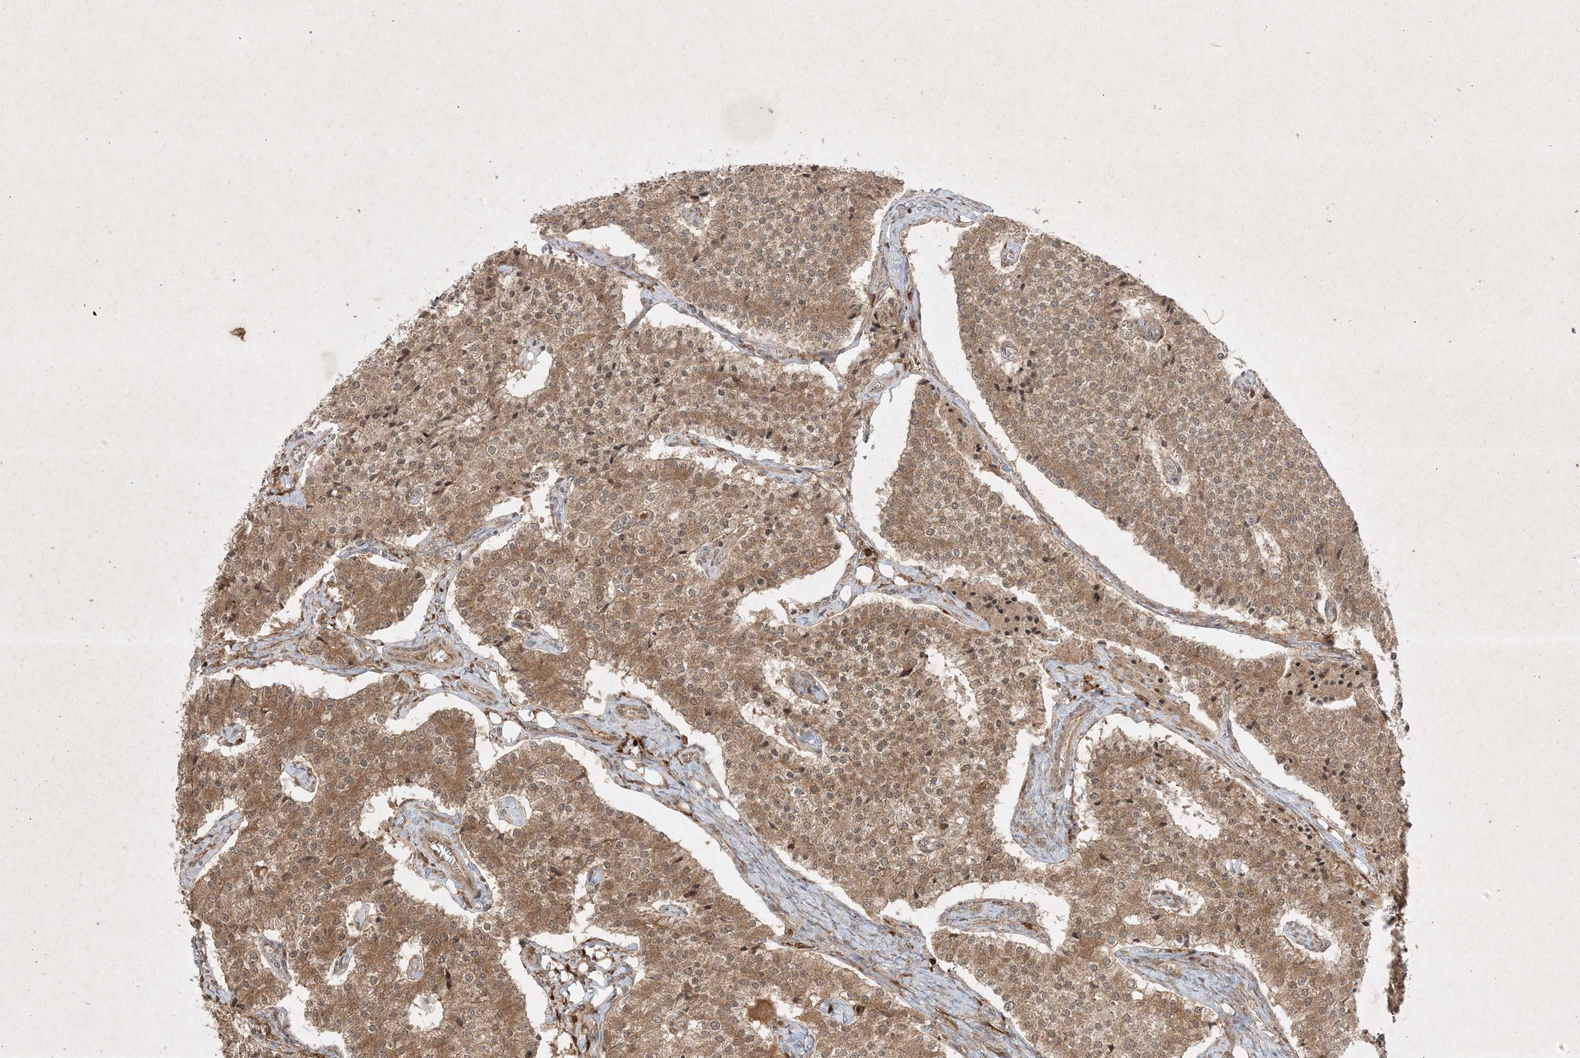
{"staining": {"intensity": "moderate", "quantity": ">75%", "location": "cytoplasmic/membranous,nuclear"}, "tissue": "carcinoid", "cell_type": "Tumor cells", "image_type": "cancer", "snomed": [{"axis": "morphology", "description": "Carcinoid, malignant, NOS"}, {"axis": "topography", "description": "Colon"}], "caption": "Malignant carcinoid stained for a protein (brown) exhibits moderate cytoplasmic/membranous and nuclear positive staining in approximately >75% of tumor cells.", "gene": "PTK6", "patient": {"sex": "female", "age": 52}}